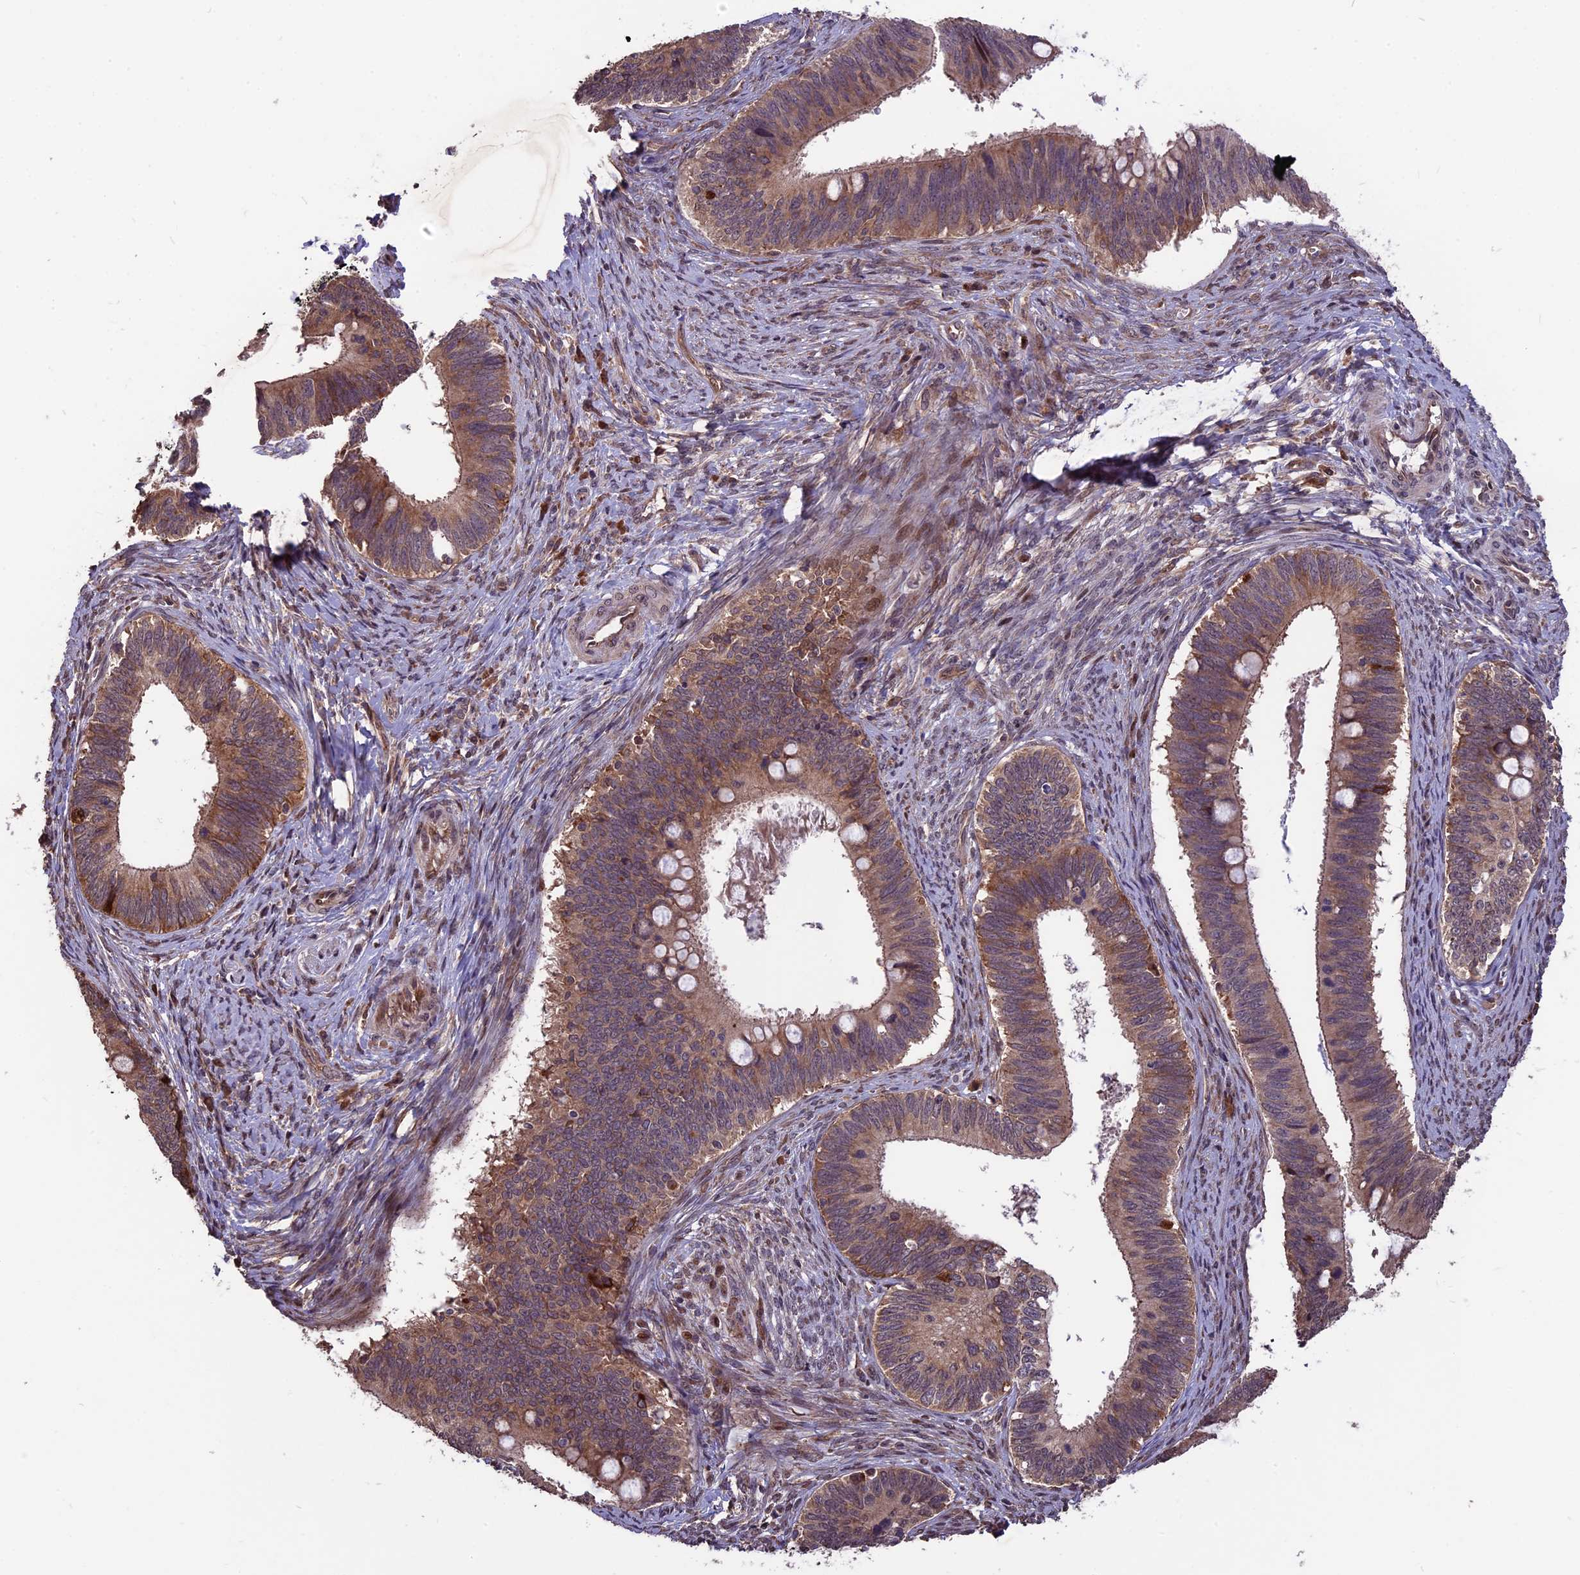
{"staining": {"intensity": "moderate", "quantity": ">75%", "location": "cytoplasmic/membranous"}, "tissue": "cervical cancer", "cell_type": "Tumor cells", "image_type": "cancer", "snomed": [{"axis": "morphology", "description": "Adenocarcinoma, NOS"}, {"axis": "topography", "description": "Cervix"}], "caption": "Immunohistochemistry photomicrograph of cervical cancer (adenocarcinoma) stained for a protein (brown), which displays medium levels of moderate cytoplasmic/membranous staining in about >75% of tumor cells.", "gene": "ZNF598", "patient": {"sex": "female", "age": 42}}